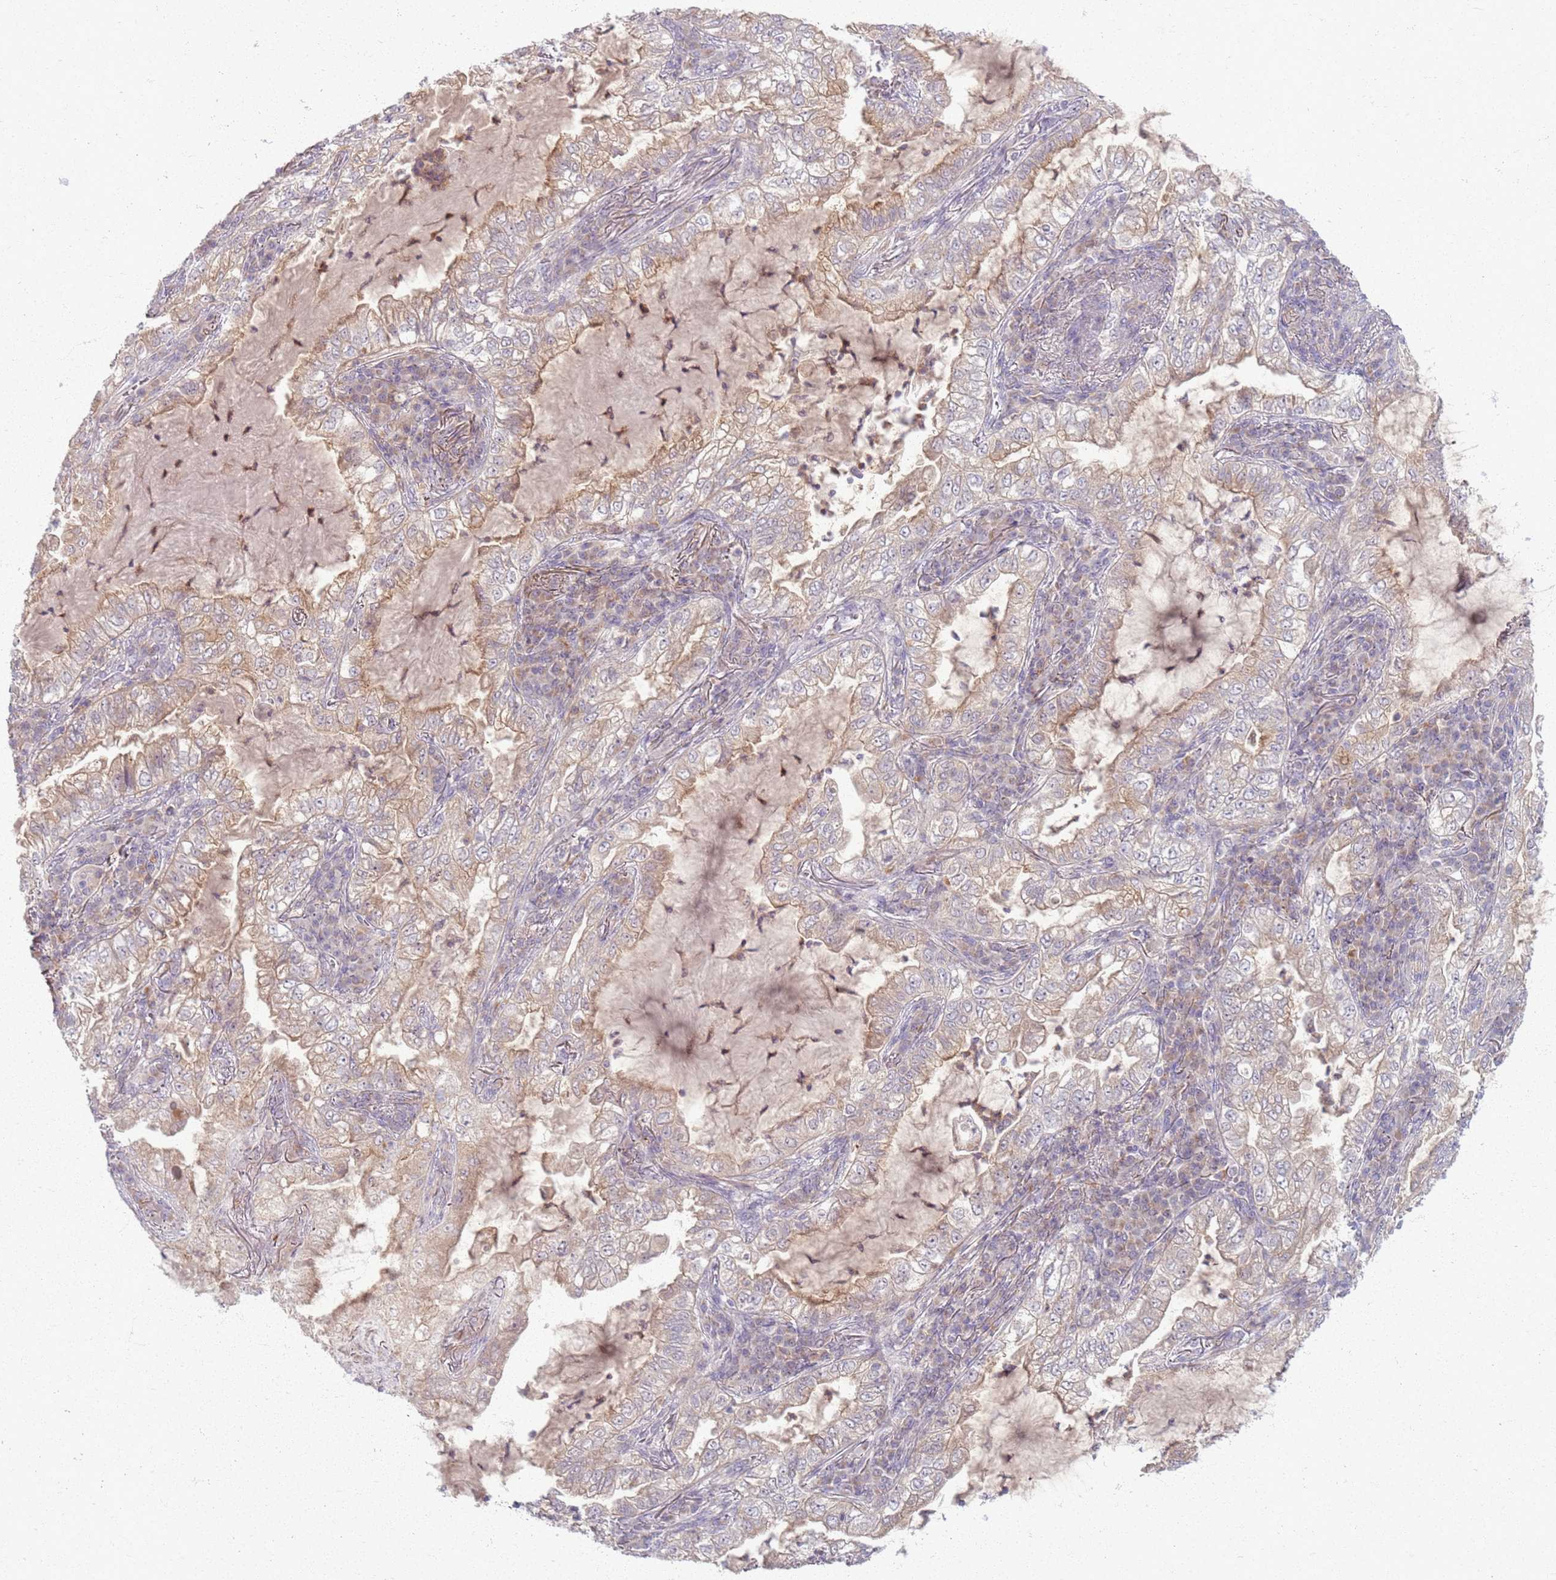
{"staining": {"intensity": "weak", "quantity": "25%-75%", "location": "cytoplasmic/membranous"}, "tissue": "lung cancer", "cell_type": "Tumor cells", "image_type": "cancer", "snomed": [{"axis": "morphology", "description": "Adenocarcinoma, NOS"}, {"axis": "topography", "description": "Lung"}], "caption": "The micrograph exhibits a brown stain indicating the presence of a protein in the cytoplasmic/membranous of tumor cells in lung cancer (adenocarcinoma).", "gene": "ZDHHC2", "patient": {"sex": "female", "age": 73}}